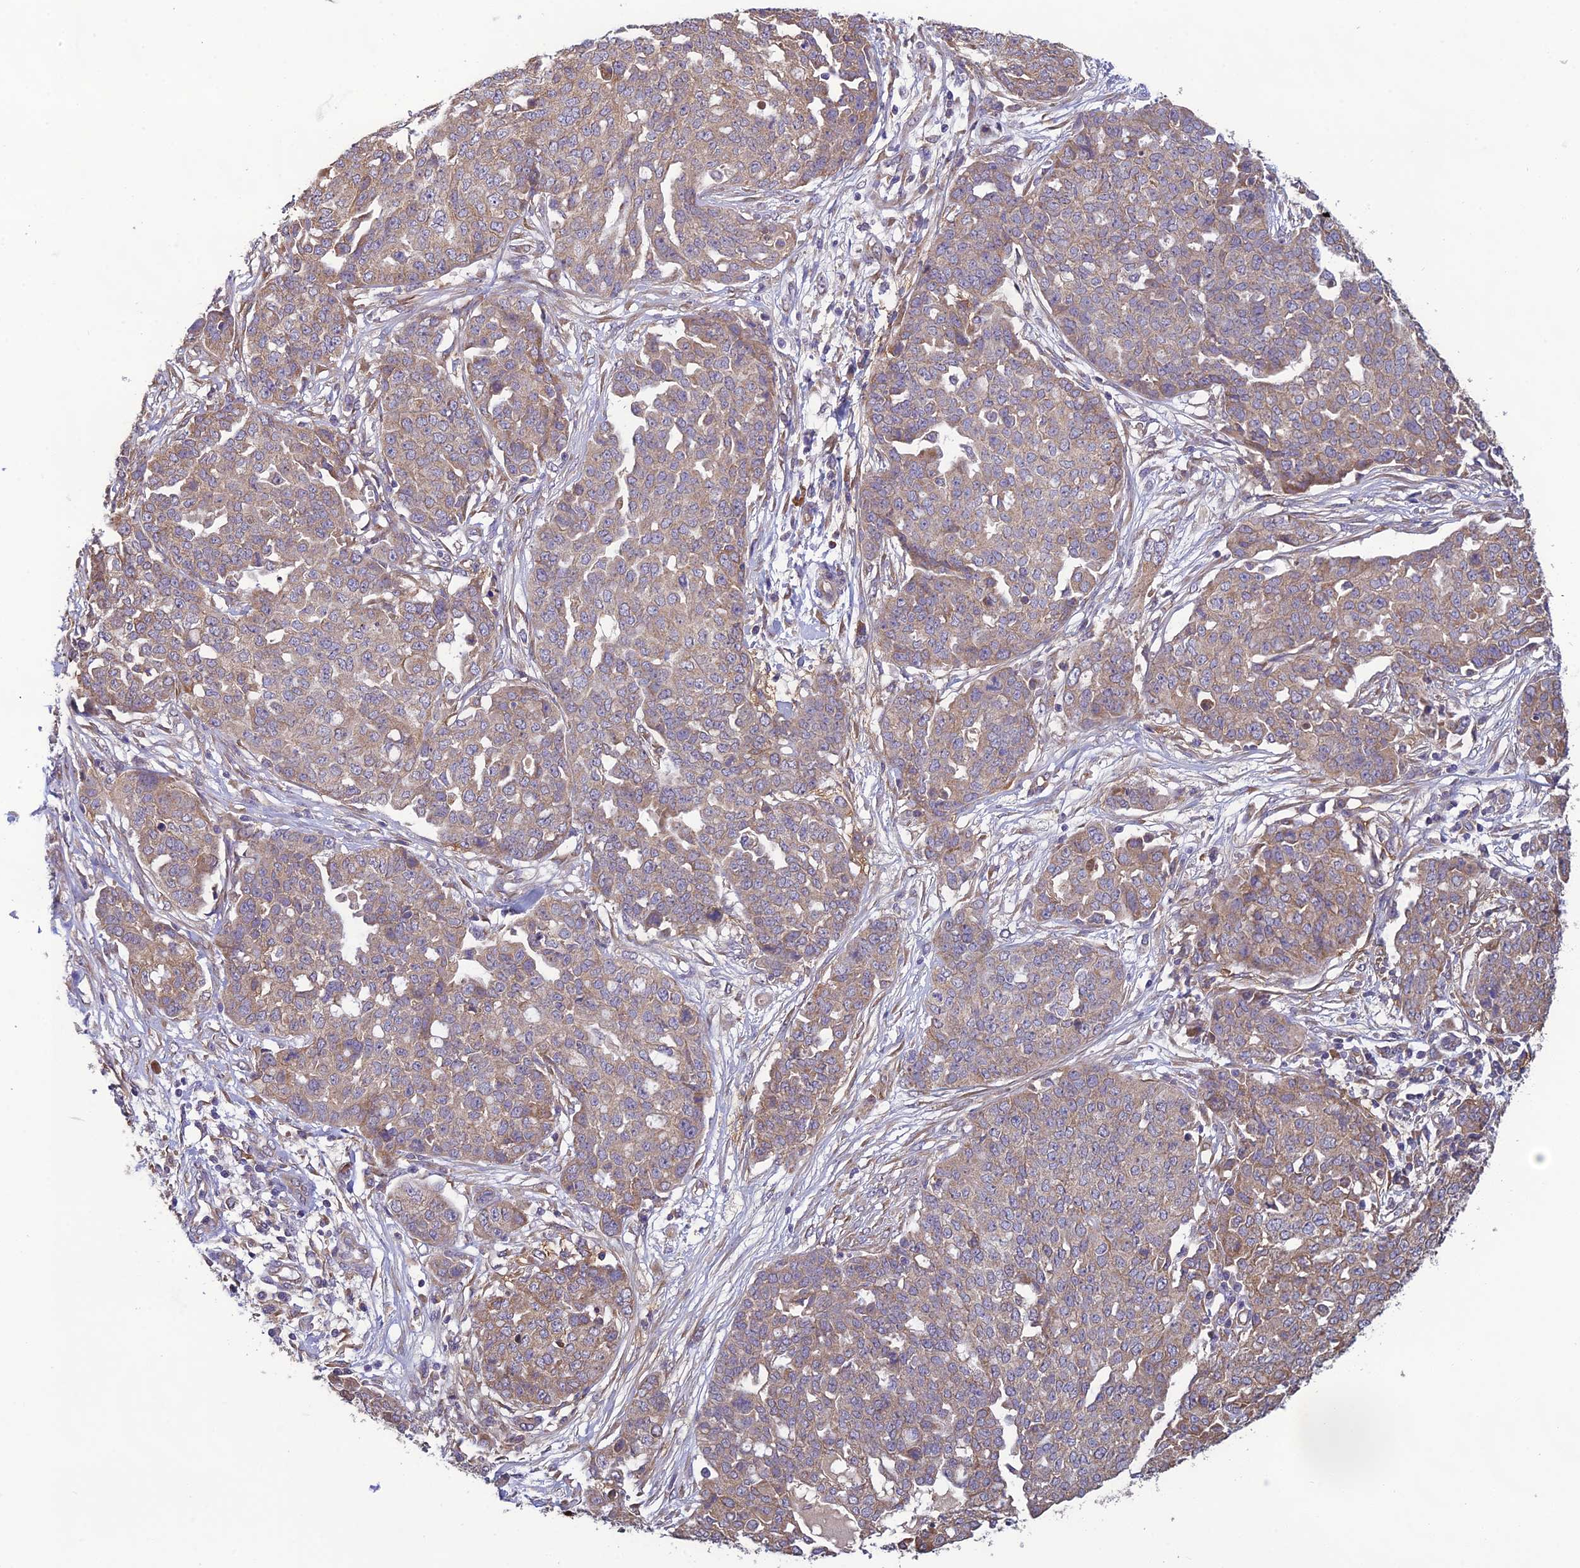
{"staining": {"intensity": "weak", "quantity": ">75%", "location": "cytoplasmic/membranous"}, "tissue": "ovarian cancer", "cell_type": "Tumor cells", "image_type": "cancer", "snomed": [{"axis": "morphology", "description": "Cystadenocarcinoma, serous, NOS"}, {"axis": "topography", "description": "Soft tissue"}, {"axis": "topography", "description": "Ovary"}], "caption": "Serous cystadenocarcinoma (ovarian) stained for a protein (brown) shows weak cytoplasmic/membranous positive positivity in approximately >75% of tumor cells.", "gene": "MRNIP", "patient": {"sex": "female", "age": 57}}